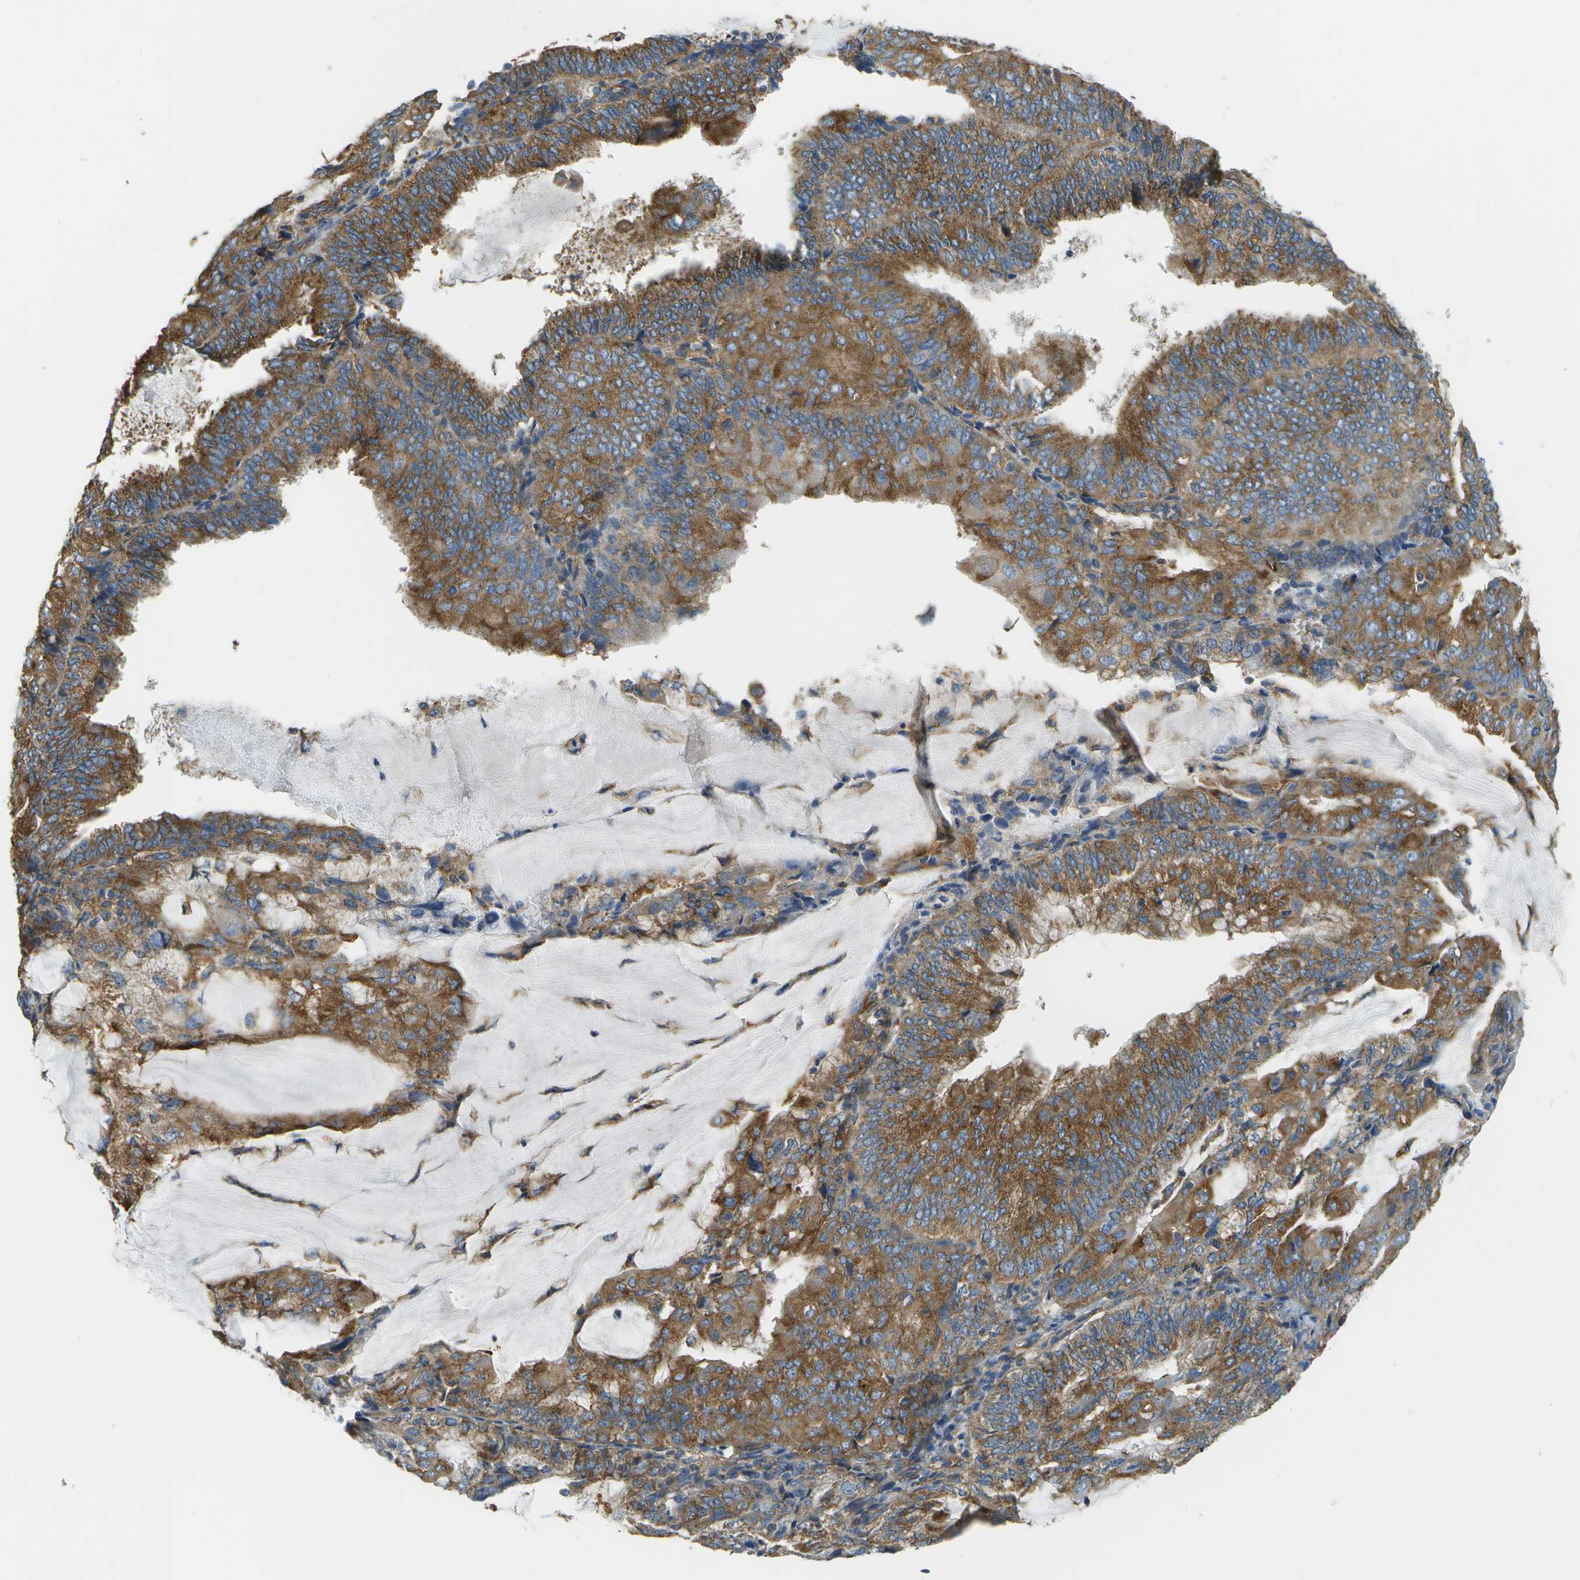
{"staining": {"intensity": "strong", "quantity": ">75%", "location": "cytoplasmic/membranous"}, "tissue": "endometrial cancer", "cell_type": "Tumor cells", "image_type": "cancer", "snomed": [{"axis": "morphology", "description": "Adenocarcinoma, NOS"}, {"axis": "topography", "description": "Endometrium"}], "caption": "Immunohistochemical staining of endometrial cancer (adenocarcinoma) displays high levels of strong cytoplasmic/membranous protein staining in about >75% of tumor cells. (DAB IHC, brown staining for protein, blue staining for nuclei).", "gene": "CLTC", "patient": {"sex": "female", "age": 81}}